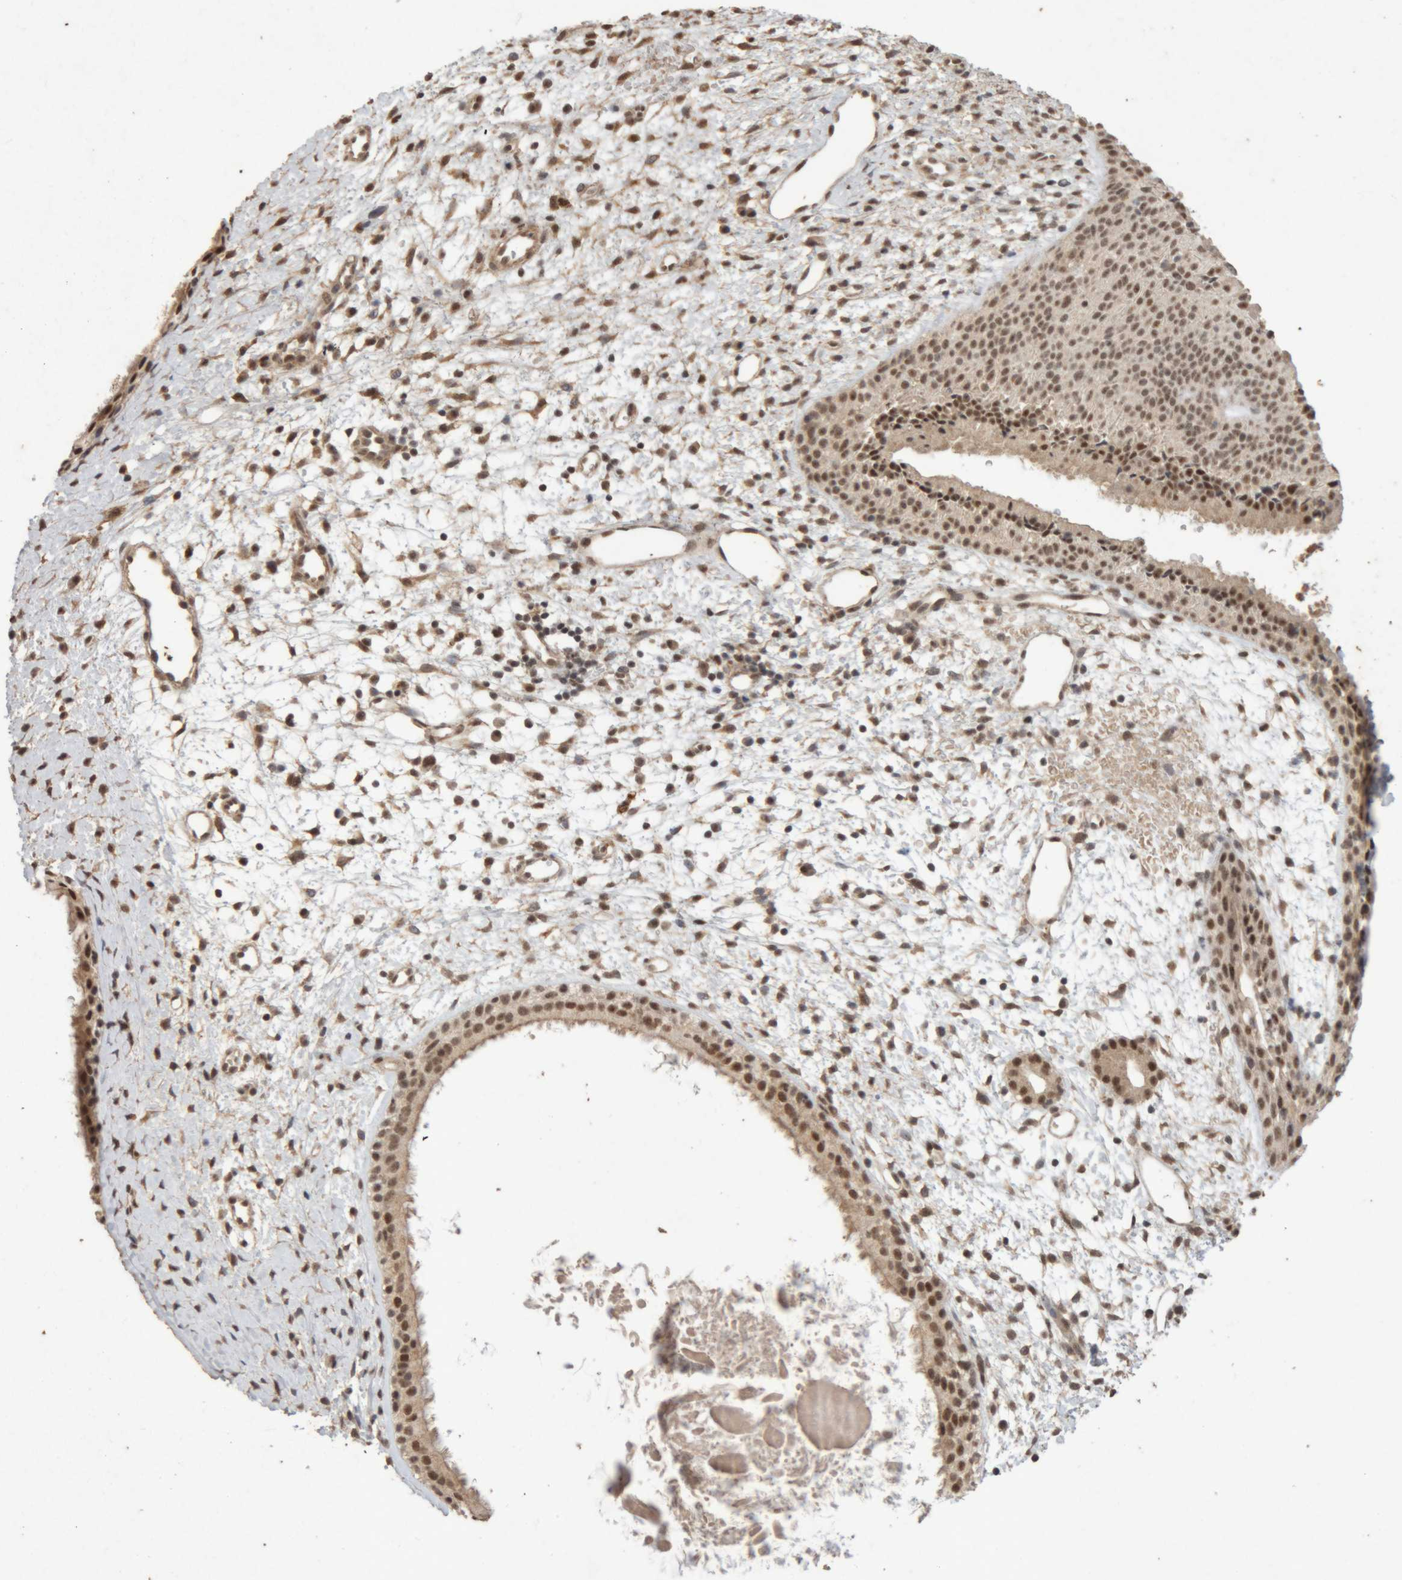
{"staining": {"intensity": "moderate", "quantity": ">75%", "location": "nuclear"}, "tissue": "nasopharynx", "cell_type": "Respiratory epithelial cells", "image_type": "normal", "snomed": [{"axis": "morphology", "description": "Normal tissue, NOS"}, {"axis": "topography", "description": "Nasopharynx"}], "caption": "An immunohistochemistry (IHC) image of unremarkable tissue is shown. Protein staining in brown labels moderate nuclear positivity in nasopharynx within respiratory epithelial cells.", "gene": "KEAP1", "patient": {"sex": "male", "age": 22}}